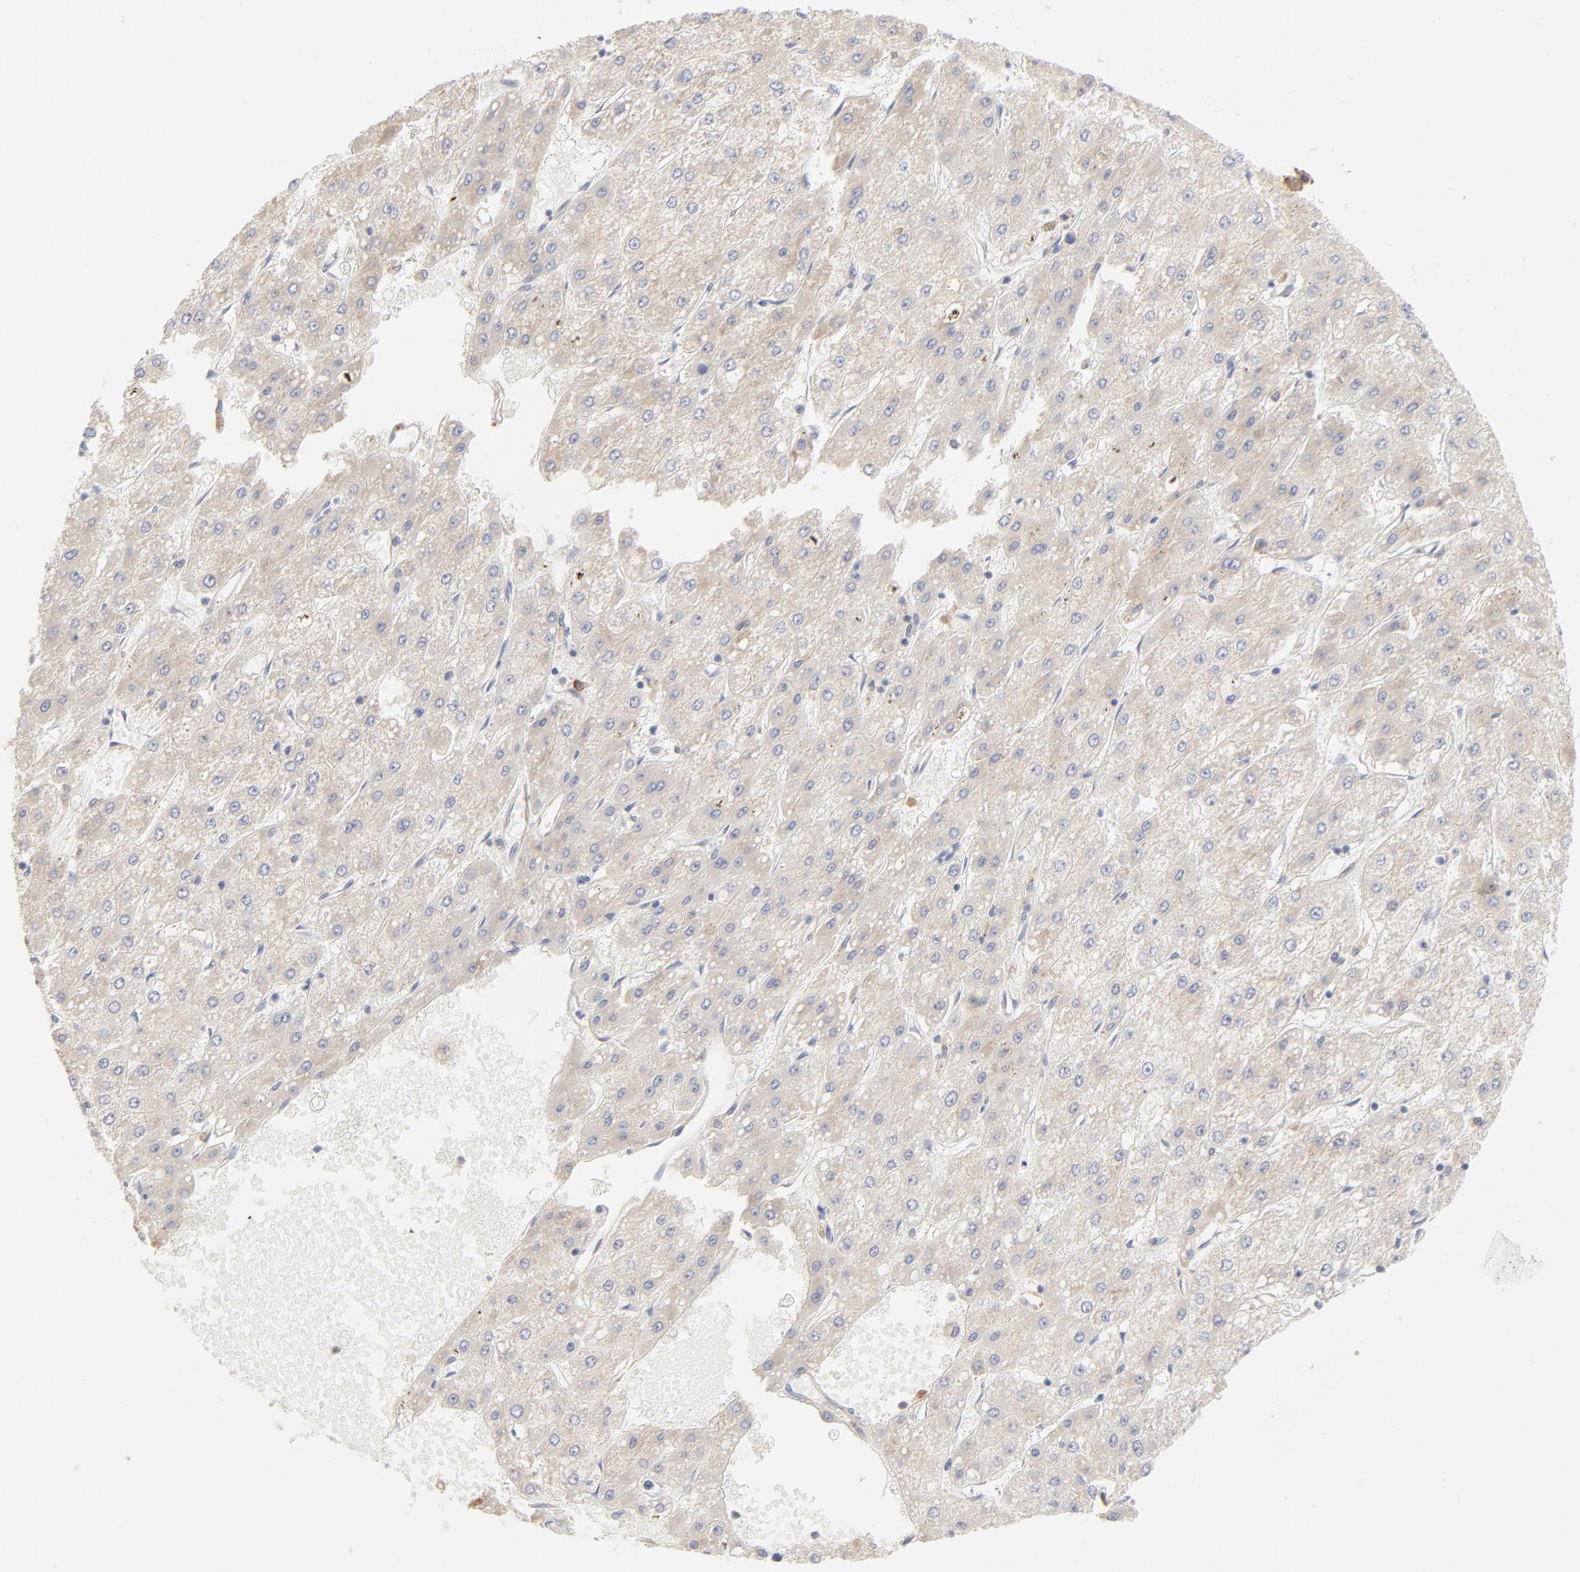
{"staining": {"intensity": "weak", "quantity": ">75%", "location": "cytoplasmic/membranous"}, "tissue": "liver cancer", "cell_type": "Tumor cells", "image_type": "cancer", "snomed": [{"axis": "morphology", "description": "Carcinoma, Hepatocellular, NOS"}, {"axis": "topography", "description": "Liver"}], "caption": "Human hepatocellular carcinoma (liver) stained with a protein marker displays weak staining in tumor cells.", "gene": "RPS21", "patient": {"sex": "female", "age": 52}}